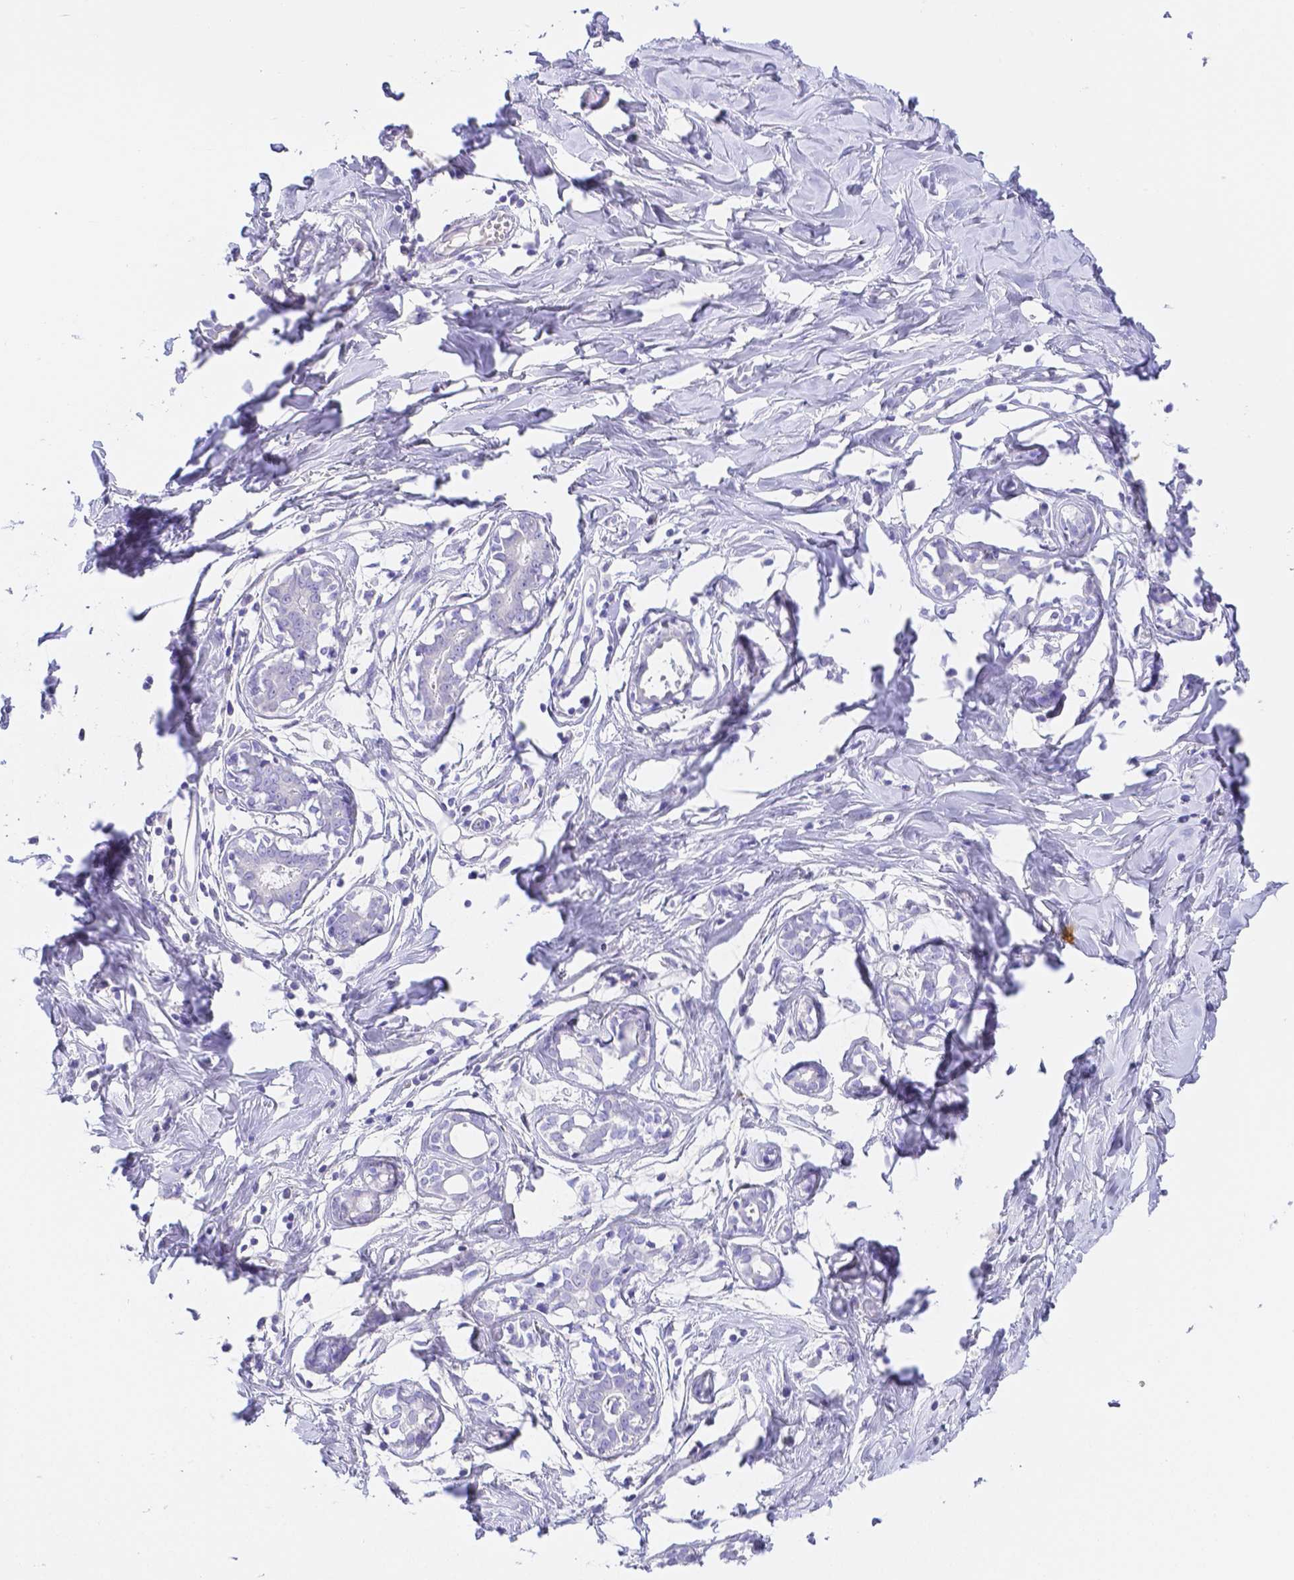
{"staining": {"intensity": "negative", "quantity": "none", "location": "none"}, "tissue": "breast", "cell_type": "Adipocytes", "image_type": "normal", "snomed": [{"axis": "morphology", "description": "Normal tissue, NOS"}, {"axis": "topography", "description": "Breast"}], "caption": "DAB immunohistochemical staining of normal human breast displays no significant expression in adipocytes.", "gene": "ZG16B", "patient": {"sex": "female", "age": 27}}